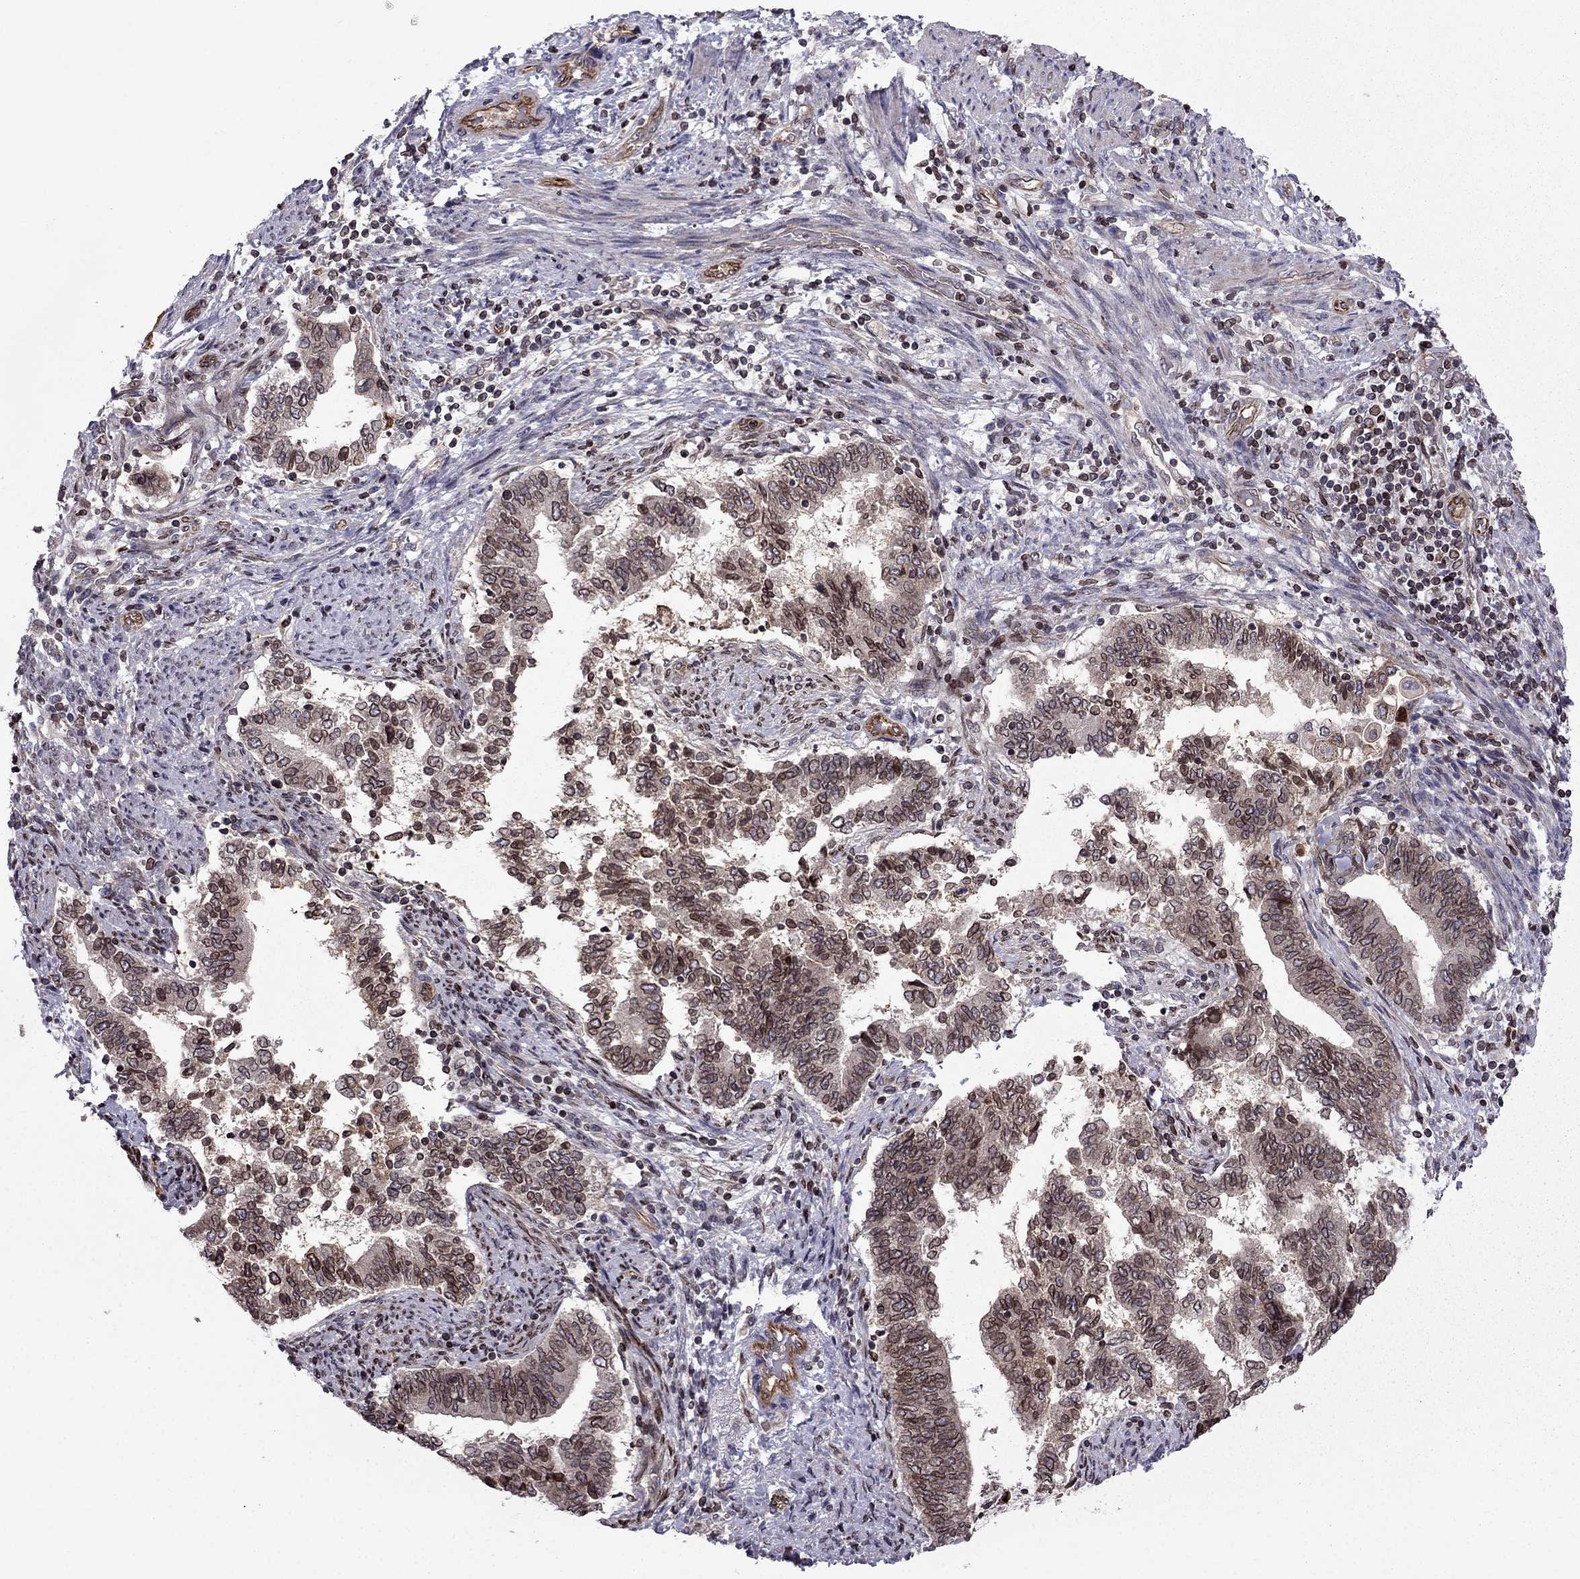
{"staining": {"intensity": "moderate", "quantity": "25%-75%", "location": "cytoplasmic/membranous"}, "tissue": "endometrial cancer", "cell_type": "Tumor cells", "image_type": "cancer", "snomed": [{"axis": "morphology", "description": "Adenocarcinoma, NOS"}, {"axis": "topography", "description": "Endometrium"}], "caption": "Immunohistochemical staining of endometrial adenocarcinoma exhibits medium levels of moderate cytoplasmic/membranous protein staining in about 25%-75% of tumor cells. (IHC, brightfield microscopy, high magnification).", "gene": "CDC42BPA", "patient": {"sex": "female", "age": 65}}